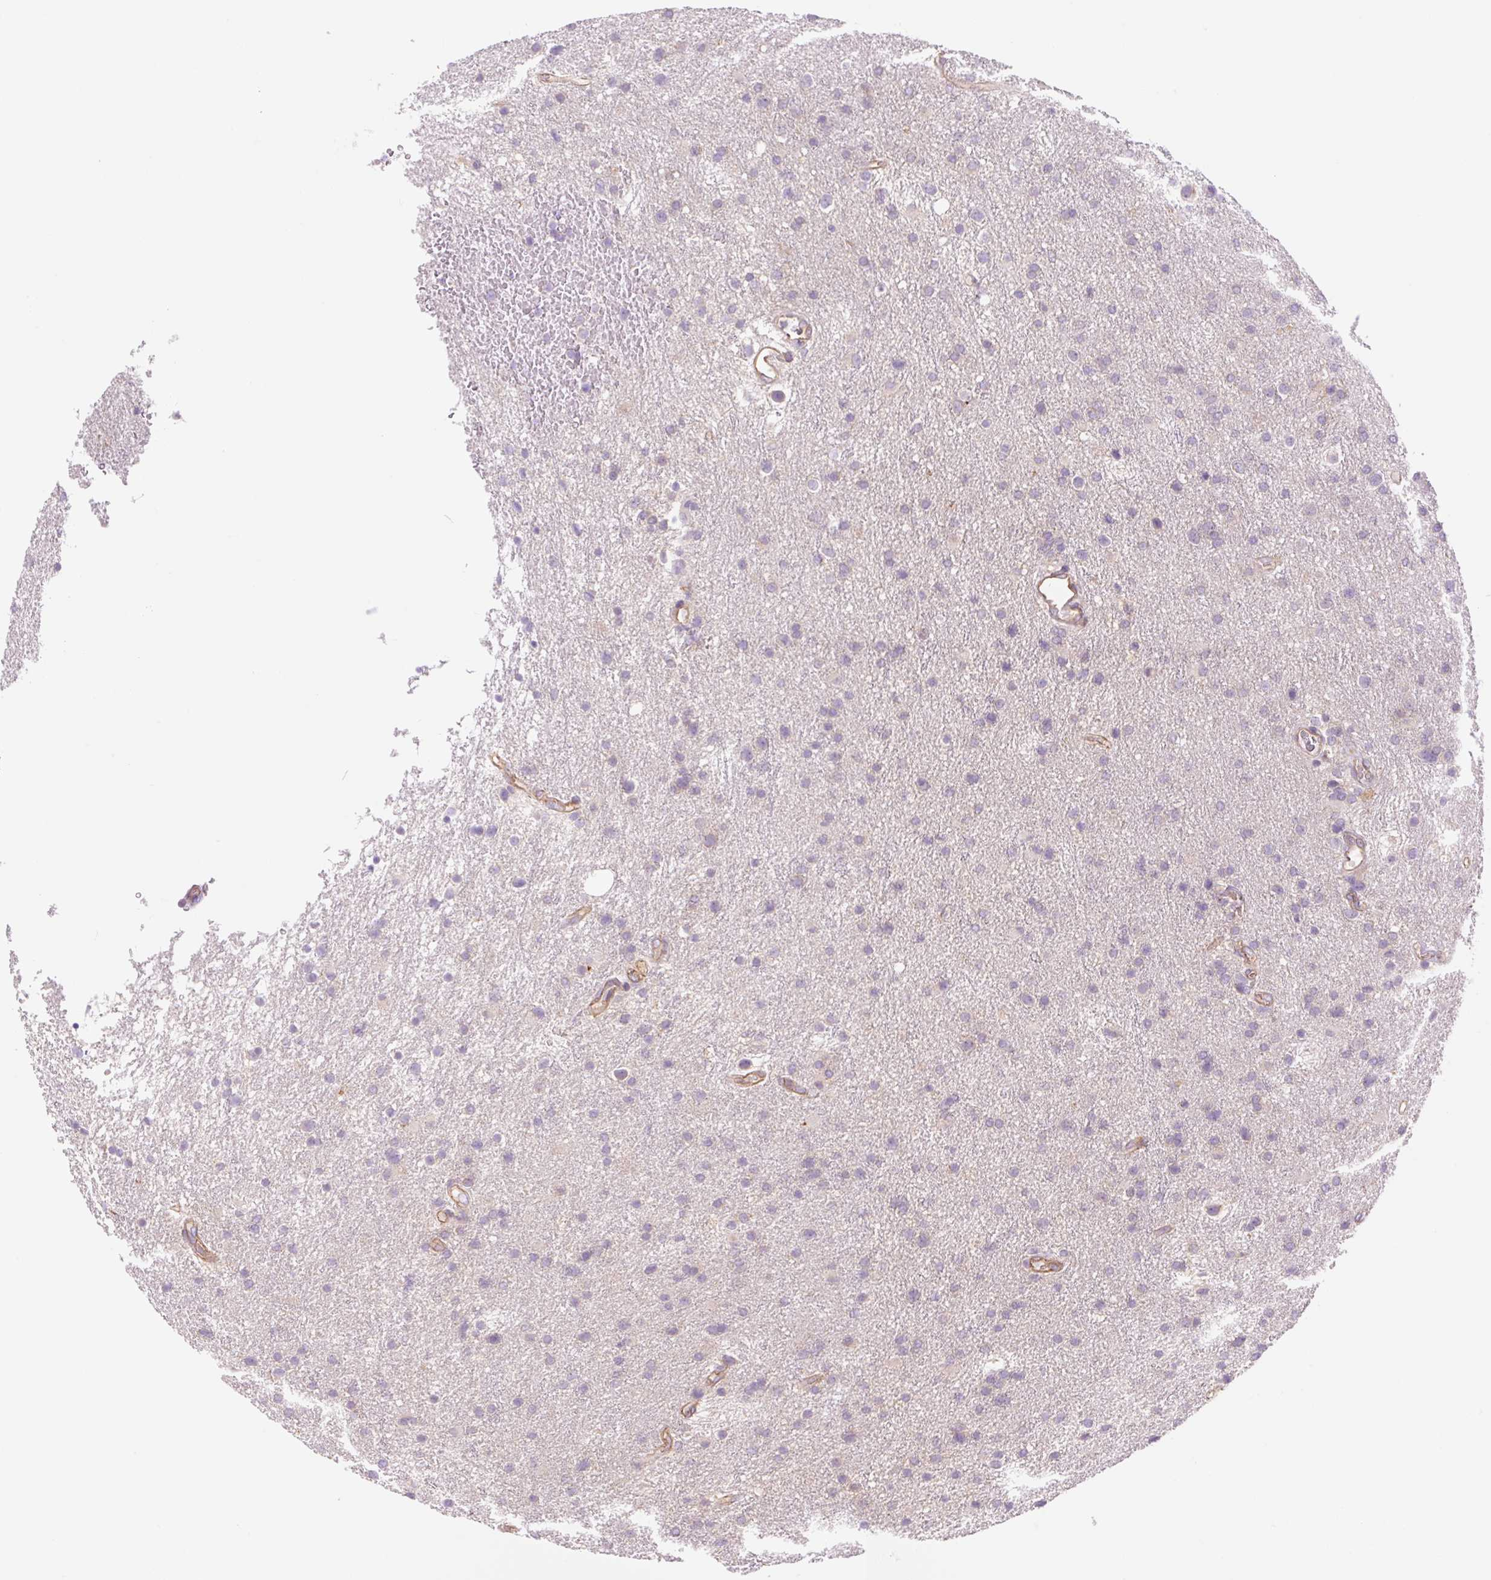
{"staining": {"intensity": "negative", "quantity": "none", "location": "none"}, "tissue": "glioma", "cell_type": "Tumor cells", "image_type": "cancer", "snomed": [{"axis": "morphology", "description": "Glioma, malignant, Low grade"}, {"axis": "topography", "description": "Brain"}], "caption": "Glioma stained for a protein using immunohistochemistry (IHC) shows no positivity tumor cells.", "gene": "NLRP5", "patient": {"sex": "female", "age": 32}}